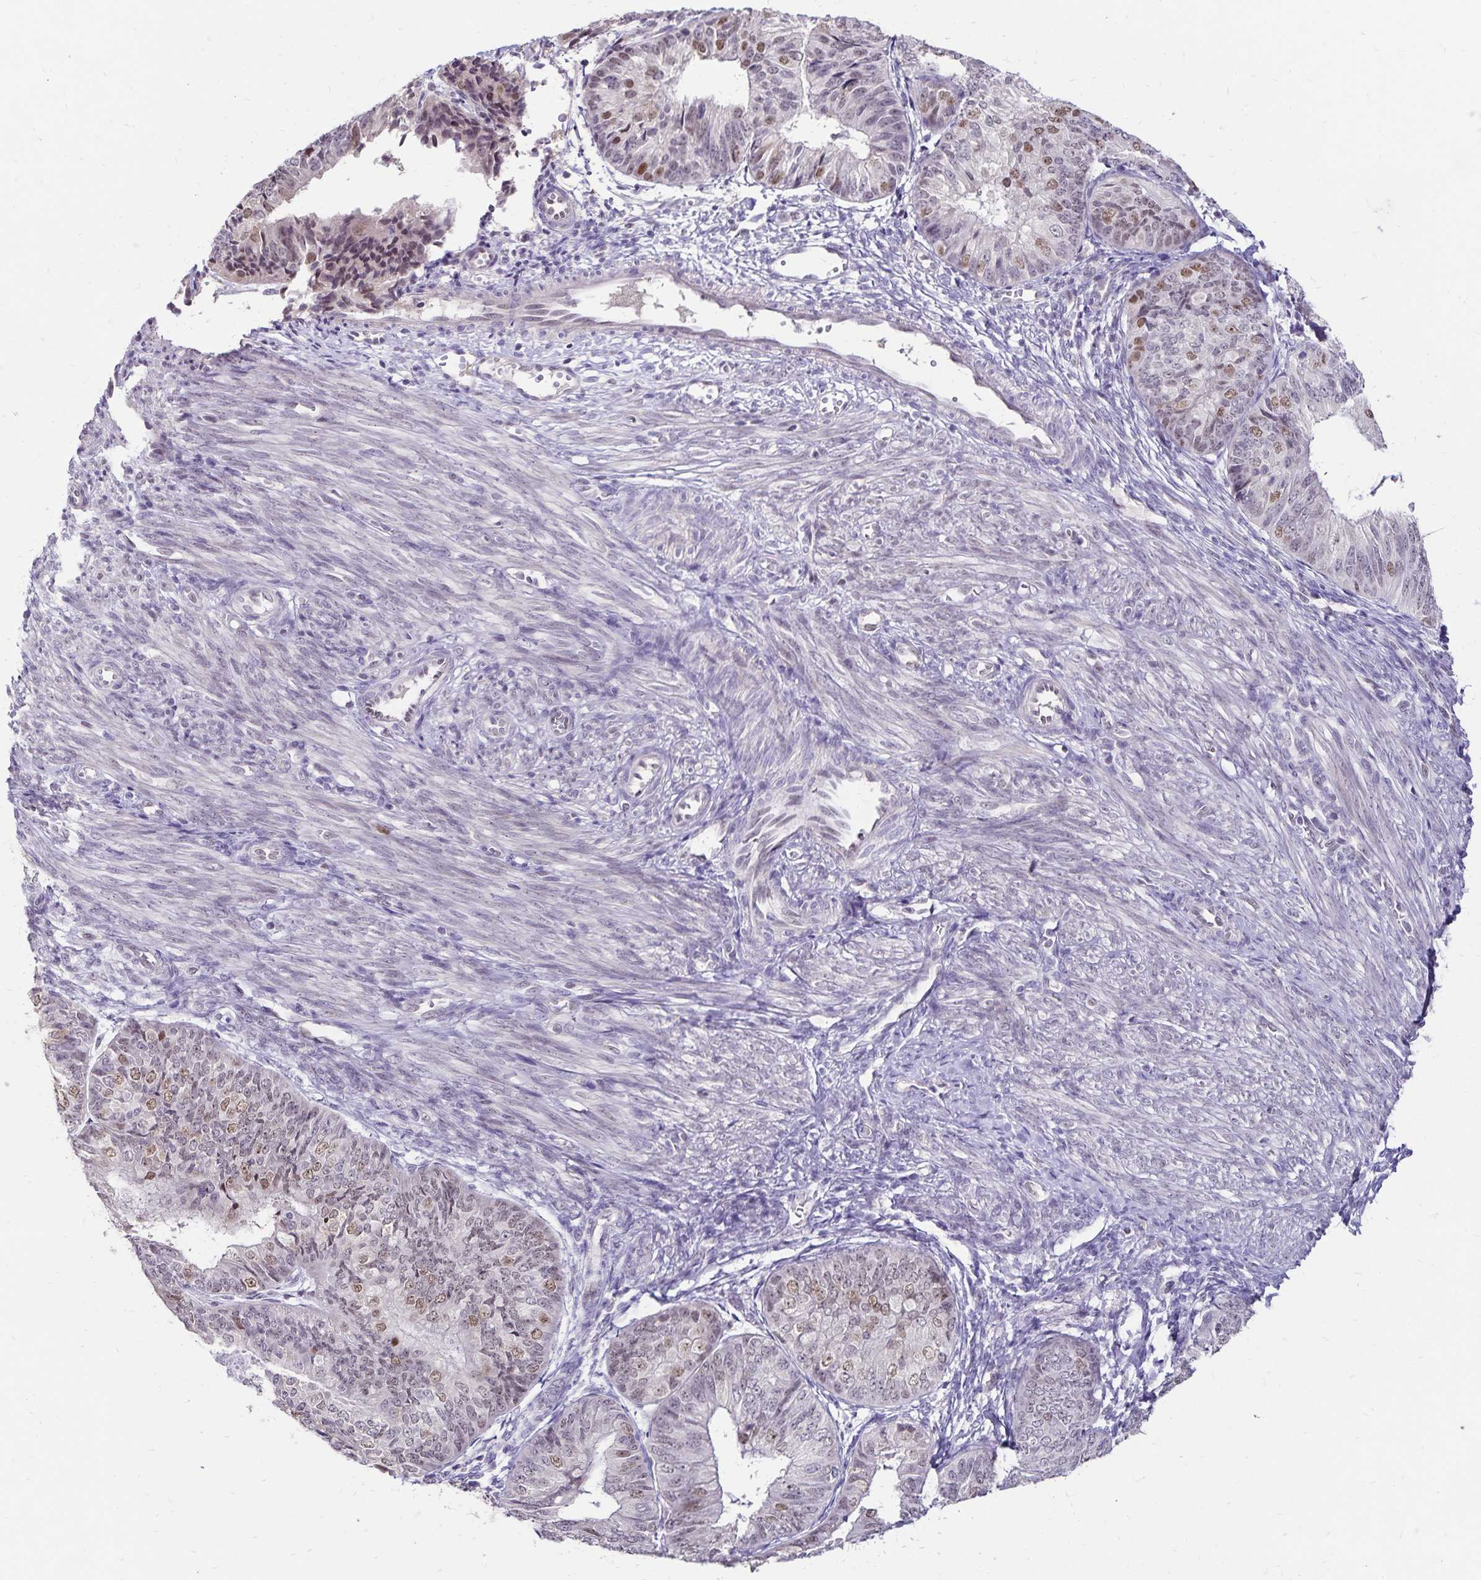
{"staining": {"intensity": "moderate", "quantity": "25%-75%", "location": "nuclear"}, "tissue": "endometrial cancer", "cell_type": "Tumor cells", "image_type": "cancer", "snomed": [{"axis": "morphology", "description": "Adenocarcinoma, NOS"}, {"axis": "topography", "description": "Endometrium"}], "caption": "A high-resolution histopathology image shows immunohistochemistry staining of adenocarcinoma (endometrial), which displays moderate nuclear staining in approximately 25%-75% of tumor cells. (Brightfield microscopy of DAB IHC at high magnification).", "gene": "POLB", "patient": {"sex": "female", "age": 58}}